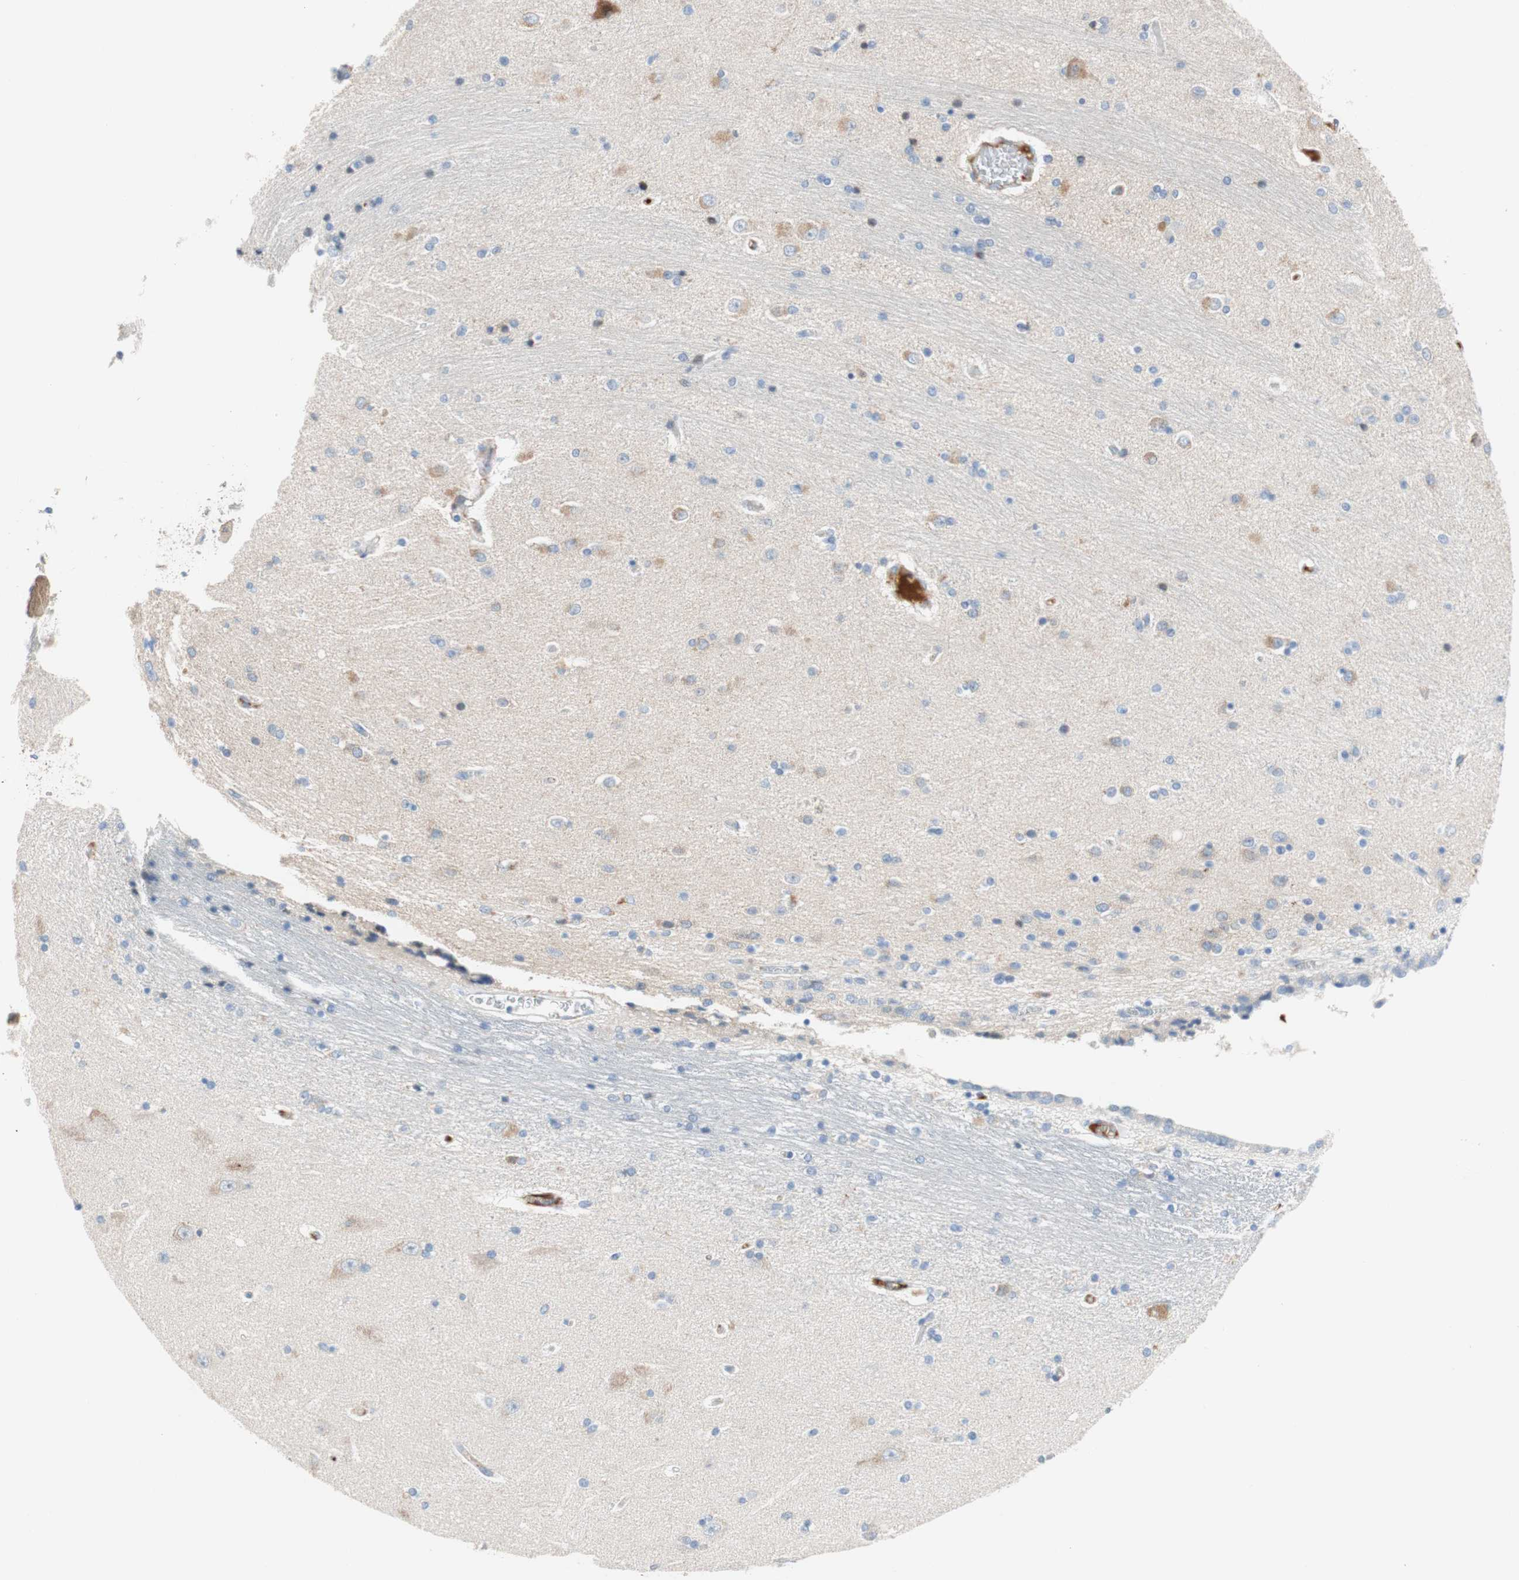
{"staining": {"intensity": "negative", "quantity": "none", "location": "none"}, "tissue": "hippocampus", "cell_type": "Glial cells", "image_type": "normal", "snomed": [{"axis": "morphology", "description": "Normal tissue, NOS"}, {"axis": "topography", "description": "Hippocampus"}], "caption": "A high-resolution image shows IHC staining of unremarkable hippocampus, which demonstrates no significant expression in glial cells.", "gene": "RBP4", "patient": {"sex": "female", "age": 54}}